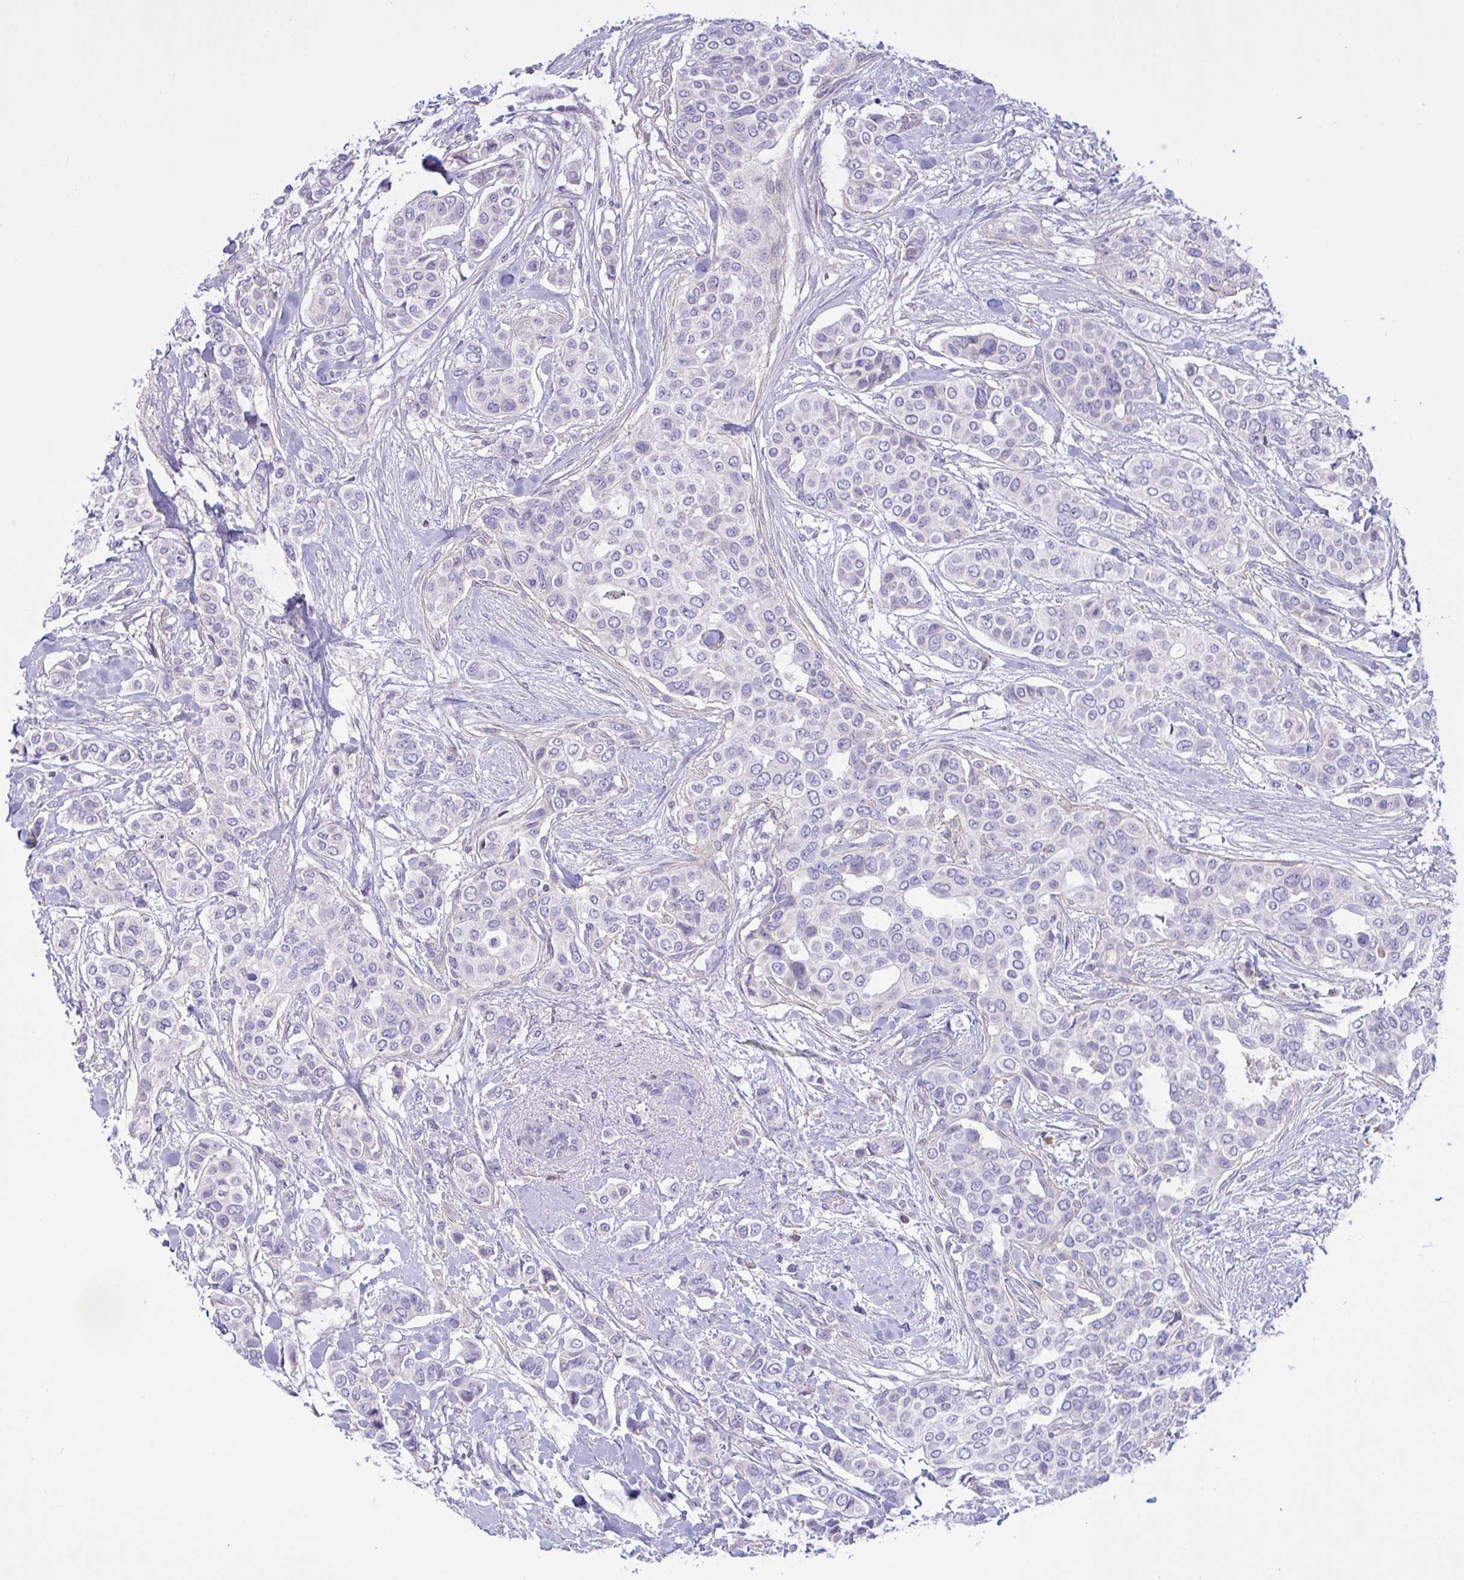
{"staining": {"intensity": "negative", "quantity": "none", "location": "none"}, "tissue": "breast cancer", "cell_type": "Tumor cells", "image_type": "cancer", "snomed": [{"axis": "morphology", "description": "Lobular carcinoma"}, {"axis": "topography", "description": "Breast"}], "caption": "The photomicrograph exhibits no staining of tumor cells in breast cancer (lobular carcinoma).", "gene": "FAM86B1", "patient": {"sex": "female", "age": 51}}